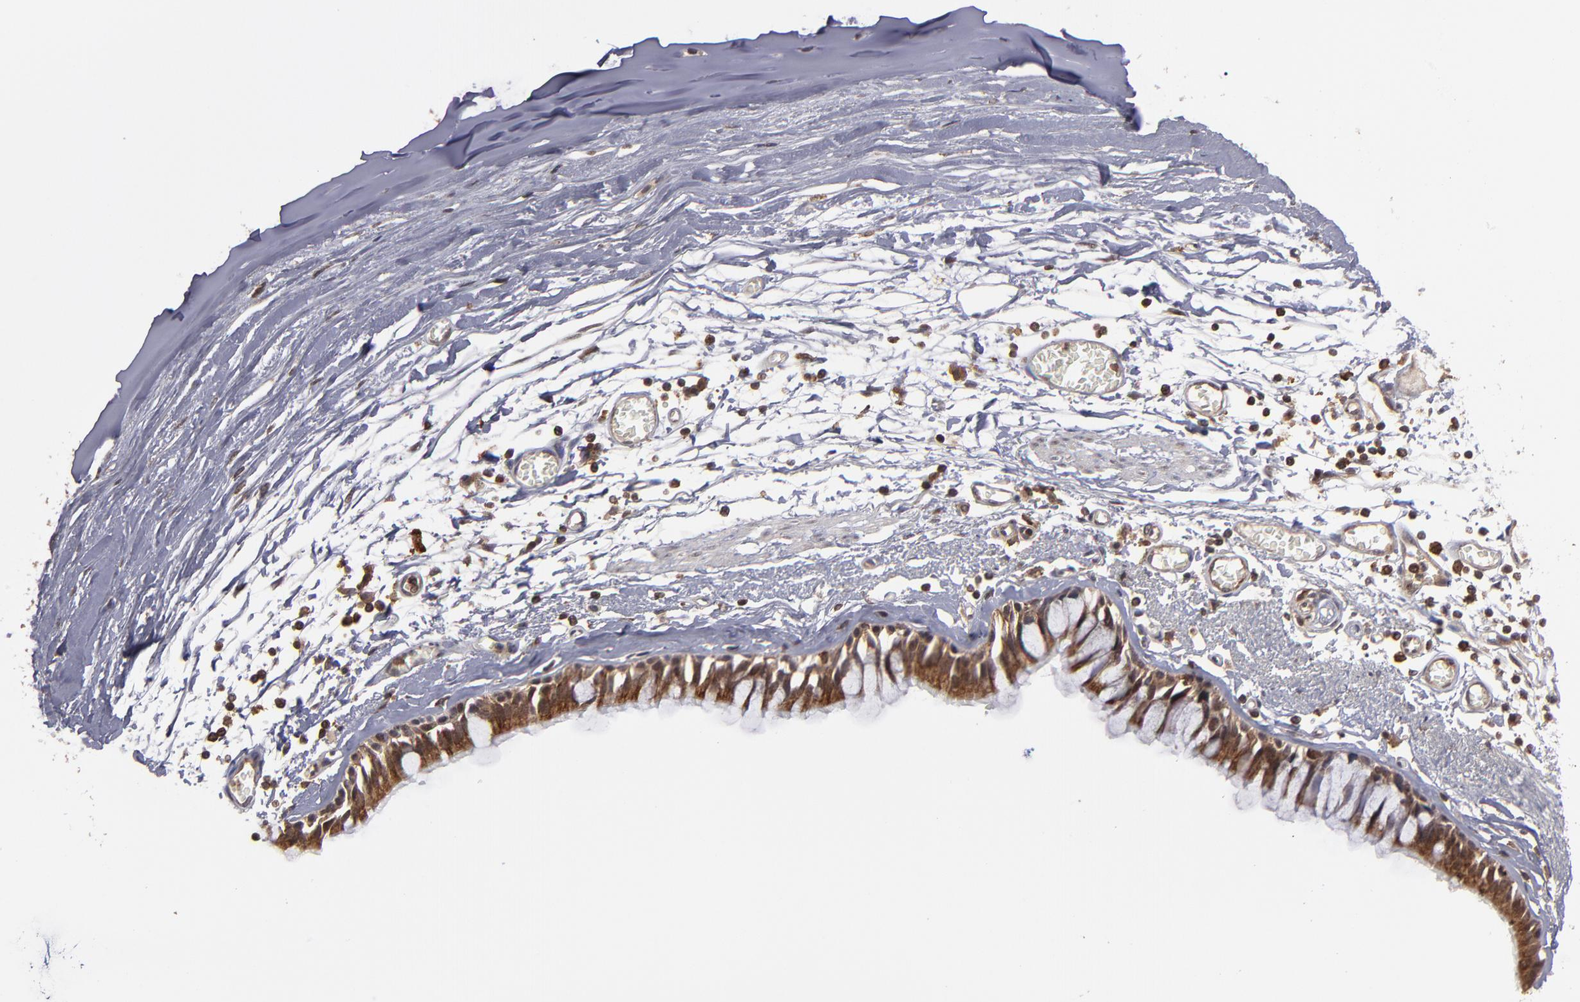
{"staining": {"intensity": "strong", "quantity": ">75%", "location": "cytoplasmic/membranous,nuclear"}, "tissue": "bronchus", "cell_type": "Respiratory epithelial cells", "image_type": "normal", "snomed": [{"axis": "morphology", "description": "Normal tissue, NOS"}, {"axis": "topography", "description": "Bronchus"}, {"axis": "topography", "description": "Lung"}], "caption": "Unremarkable bronchus was stained to show a protein in brown. There is high levels of strong cytoplasmic/membranous,nuclear staining in about >75% of respiratory epithelial cells. (Stains: DAB (3,3'-diaminobenzidine) in brown, nuclei in blue, Microscopy: brightfield microscopy at high magnification).", "gene": "RGS6", "patient": {"sex": "female", "age": 56}}